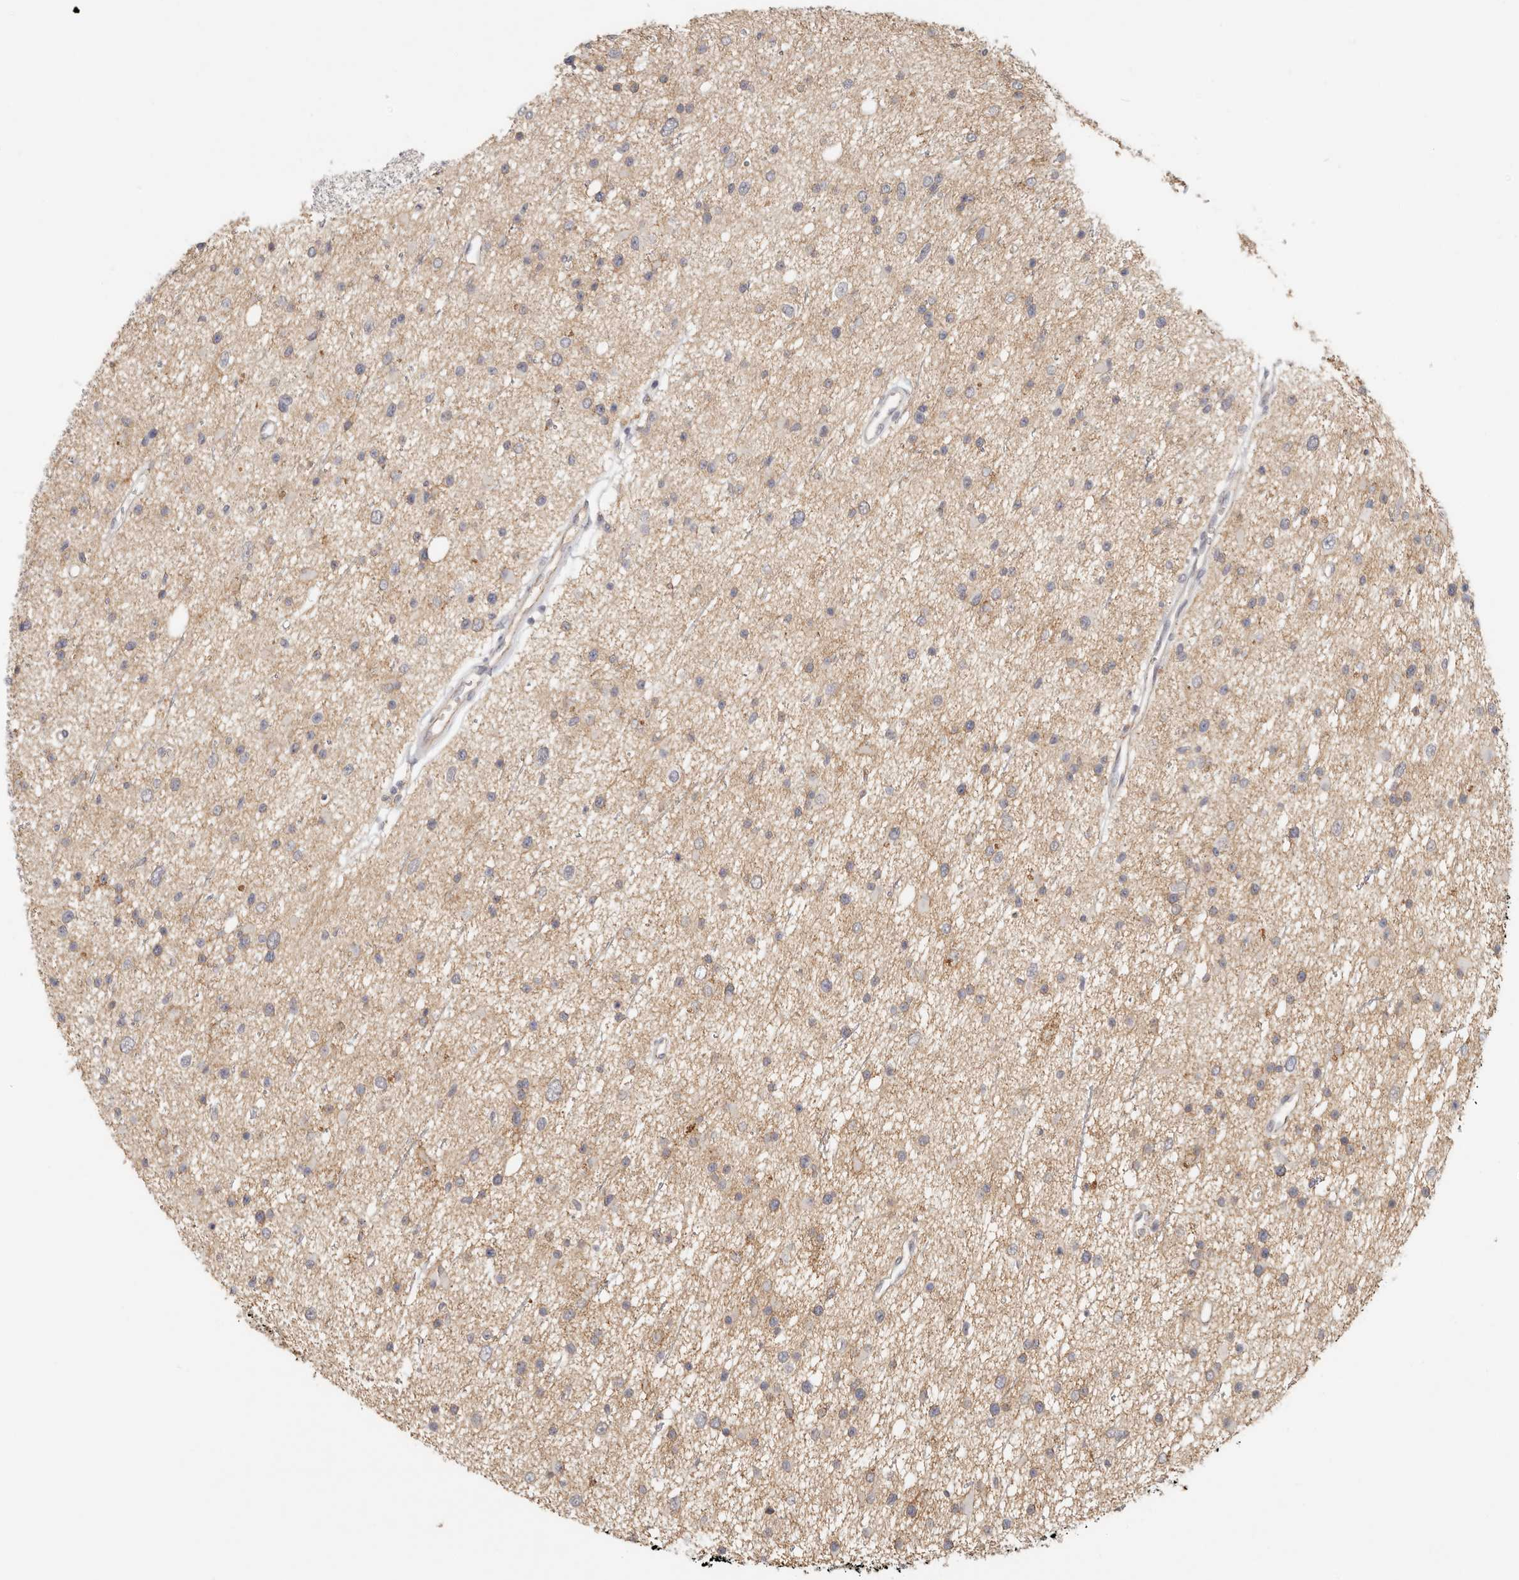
{"staining": {"intensity": "weak", "quantity": ">75%", "location": "cytoplasmic/membranous"}, "tissue": "glioma", "cell_type": "Tumor cells", "image_type": "cancer", "snomed": [{"axis": "morphology", "description": "Glioma, malignant, Low grade"}, {"axis": "topography", "description": "Cerebral cortex"}], "caption": "Protein expression analysis of human malignant glioma (low-grade) reveals weak cytoplasmic/membranous staining in approximately >75% of tumor cells. (DAB (3,3'-diaminobenzidine) IHC with brightfield microscopy, high magnification).", "gene": "ANXA9", "patient": {"sex": "female", "age": 39}}